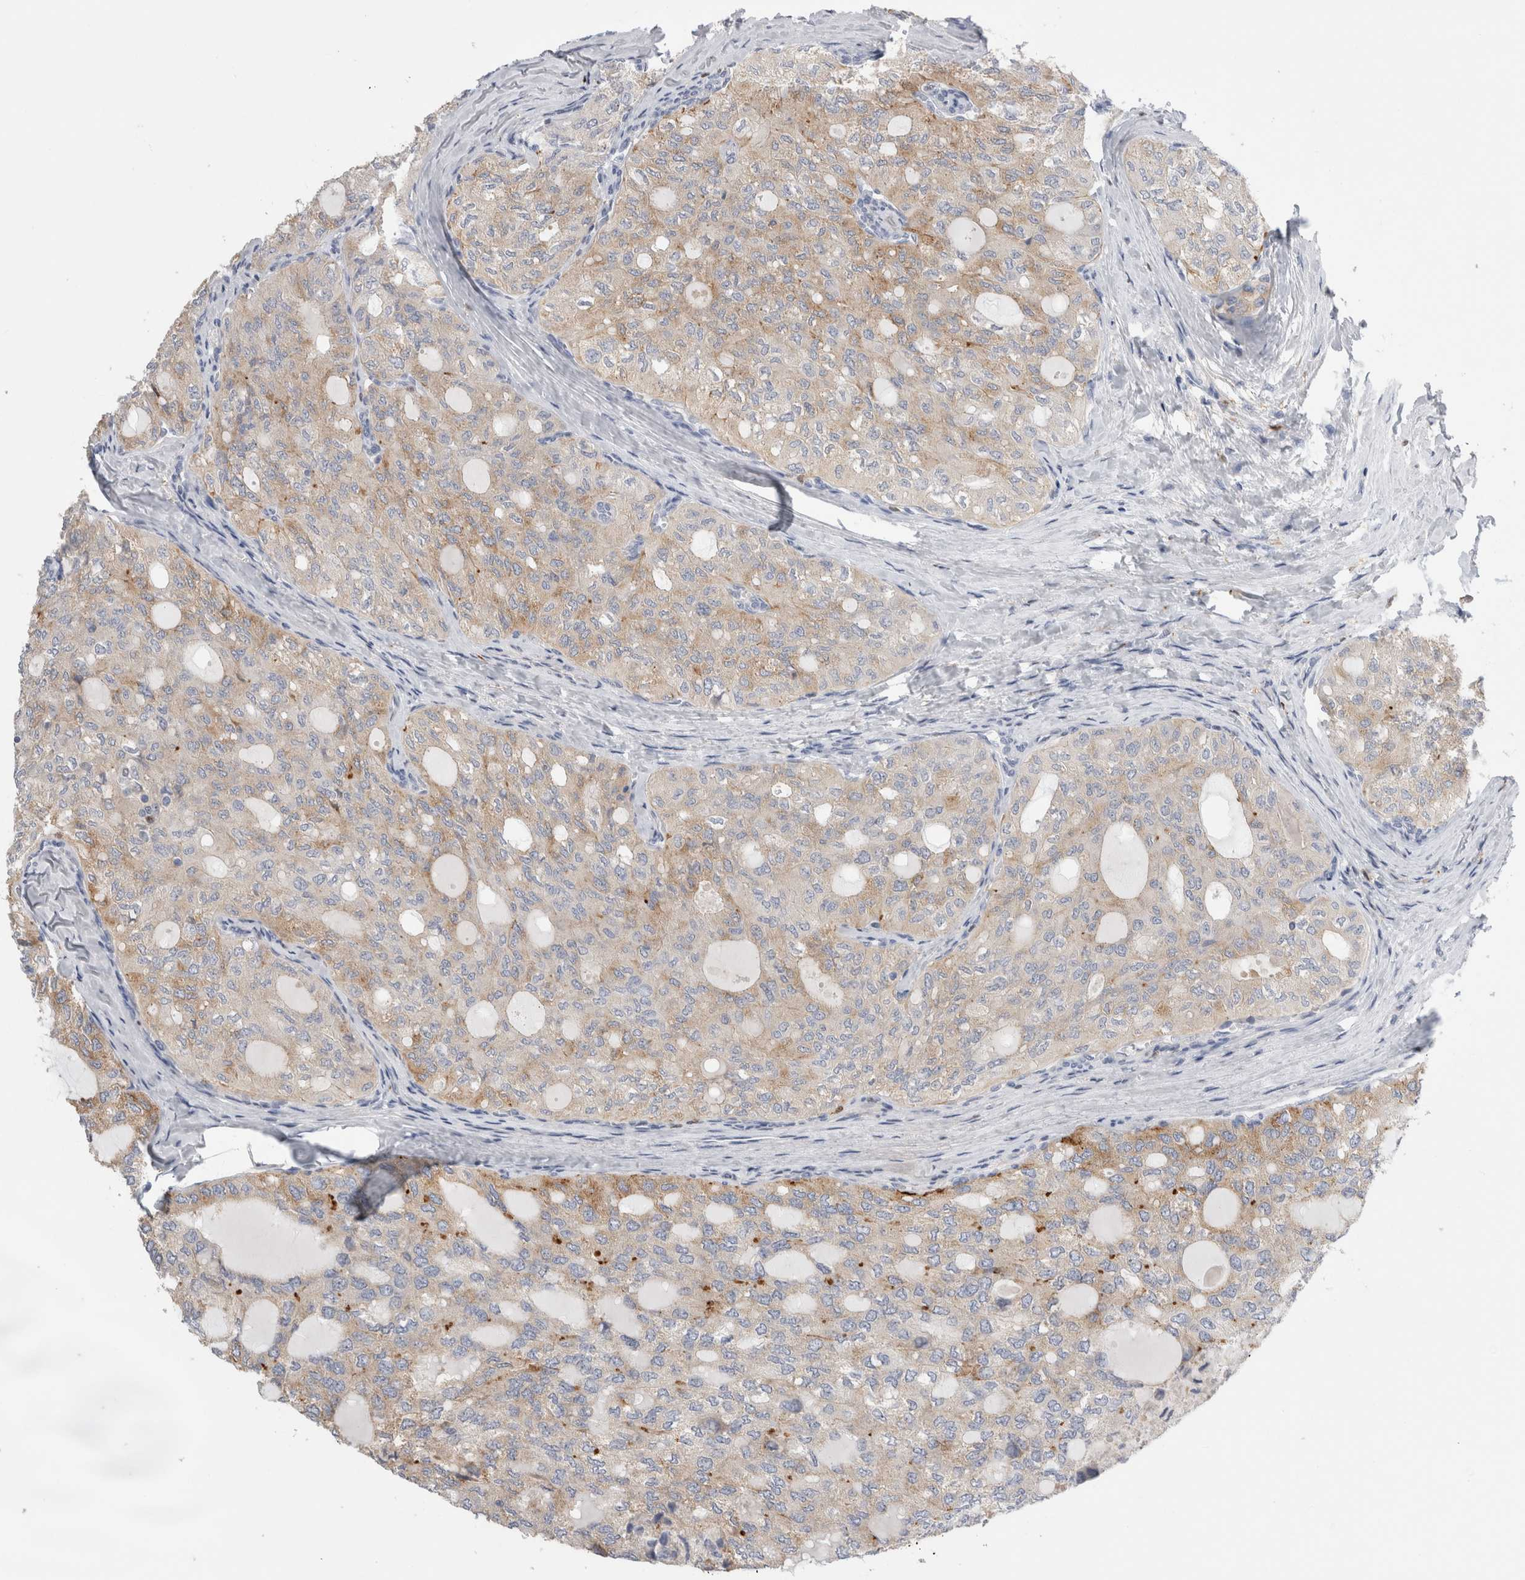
{"staining": {"intensity": "moderate", "quantity": "<25%", "location": "cytoplasmic/membranous"}, "tissue": "thyroid cancer", "cell_type": "Tumor cells", "image_type": "cancer", "snomed": [{"axis": "morphology", "description": "Follicular adenoma carcinoma, NOS"}, {"axis": "topography", "description": "Thyroid gland"}], "caption": "Immunohistochemistry (IHC) histopathology image of neoplastic tissue: thyroid cancer stained using immunohistochemistry displays low levels of moderate protein expression localized specifically in the cytoplasmic/membranous of tumor cells, appearing as a cytoplasmic/membranous brown color.", "gene": "SLC20A2", "patient": {"sex": "male", "age": 75}}